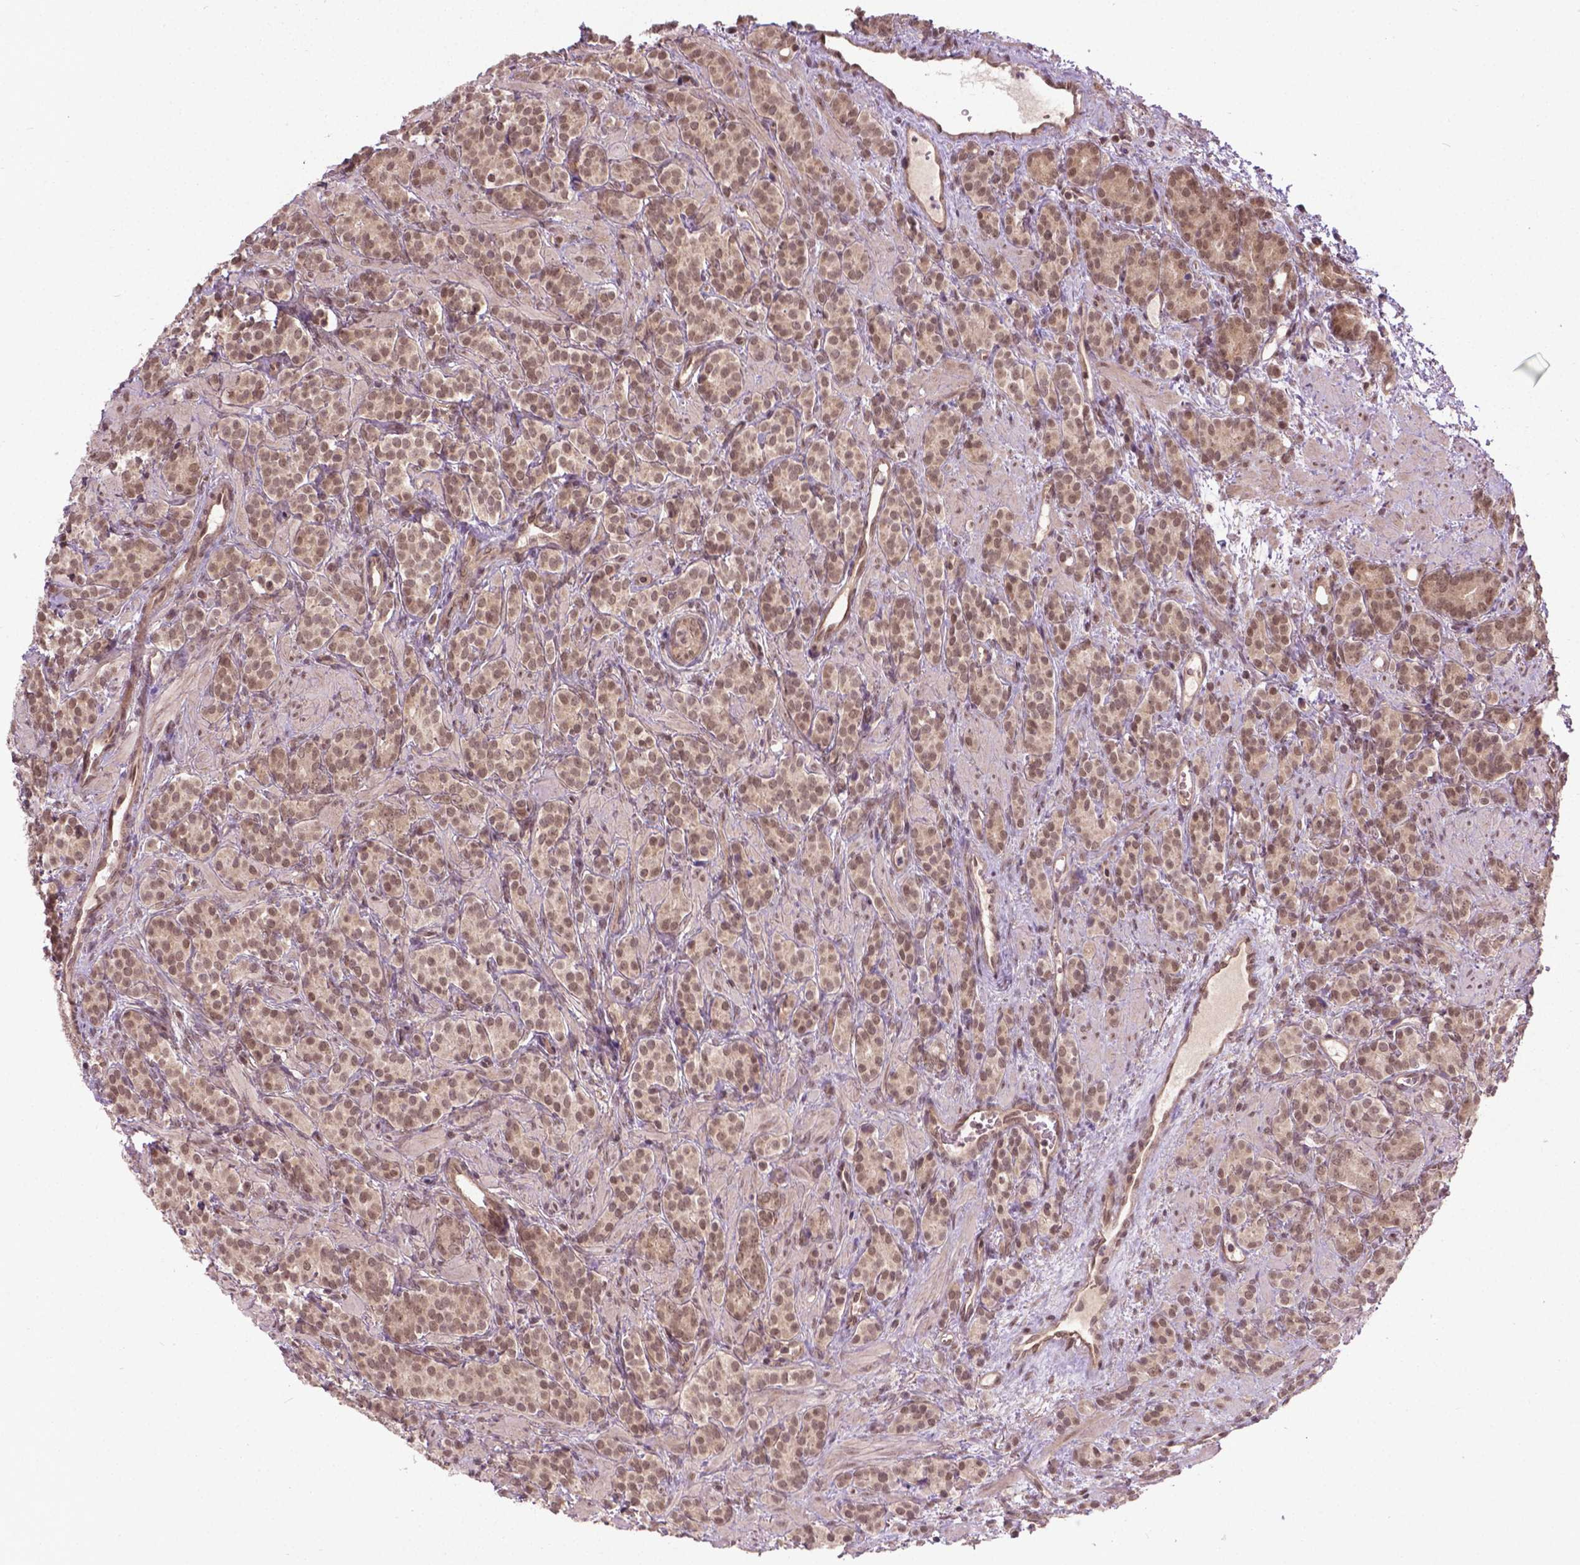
{"staining": {"intensity": "moderate", "quantity": ">75%", "location": "nuclear"}, "tissue": "prostate cancer", "cell_type": "Tumor cells", "image_type": "cancer", "snomed": [{"axis": "morphology", "description": "Adenocarcinoma, High grade"}, {"axis": "topography", "description": "Prostate"}], "caption": "This is an image of IHC staining of prostate adenocarcinoma (high-grade), which shows moderate expression in the nuclear of tumor cells.", "gene": "ANKRD54", "patient": {"sex": "male", "age": 84}}